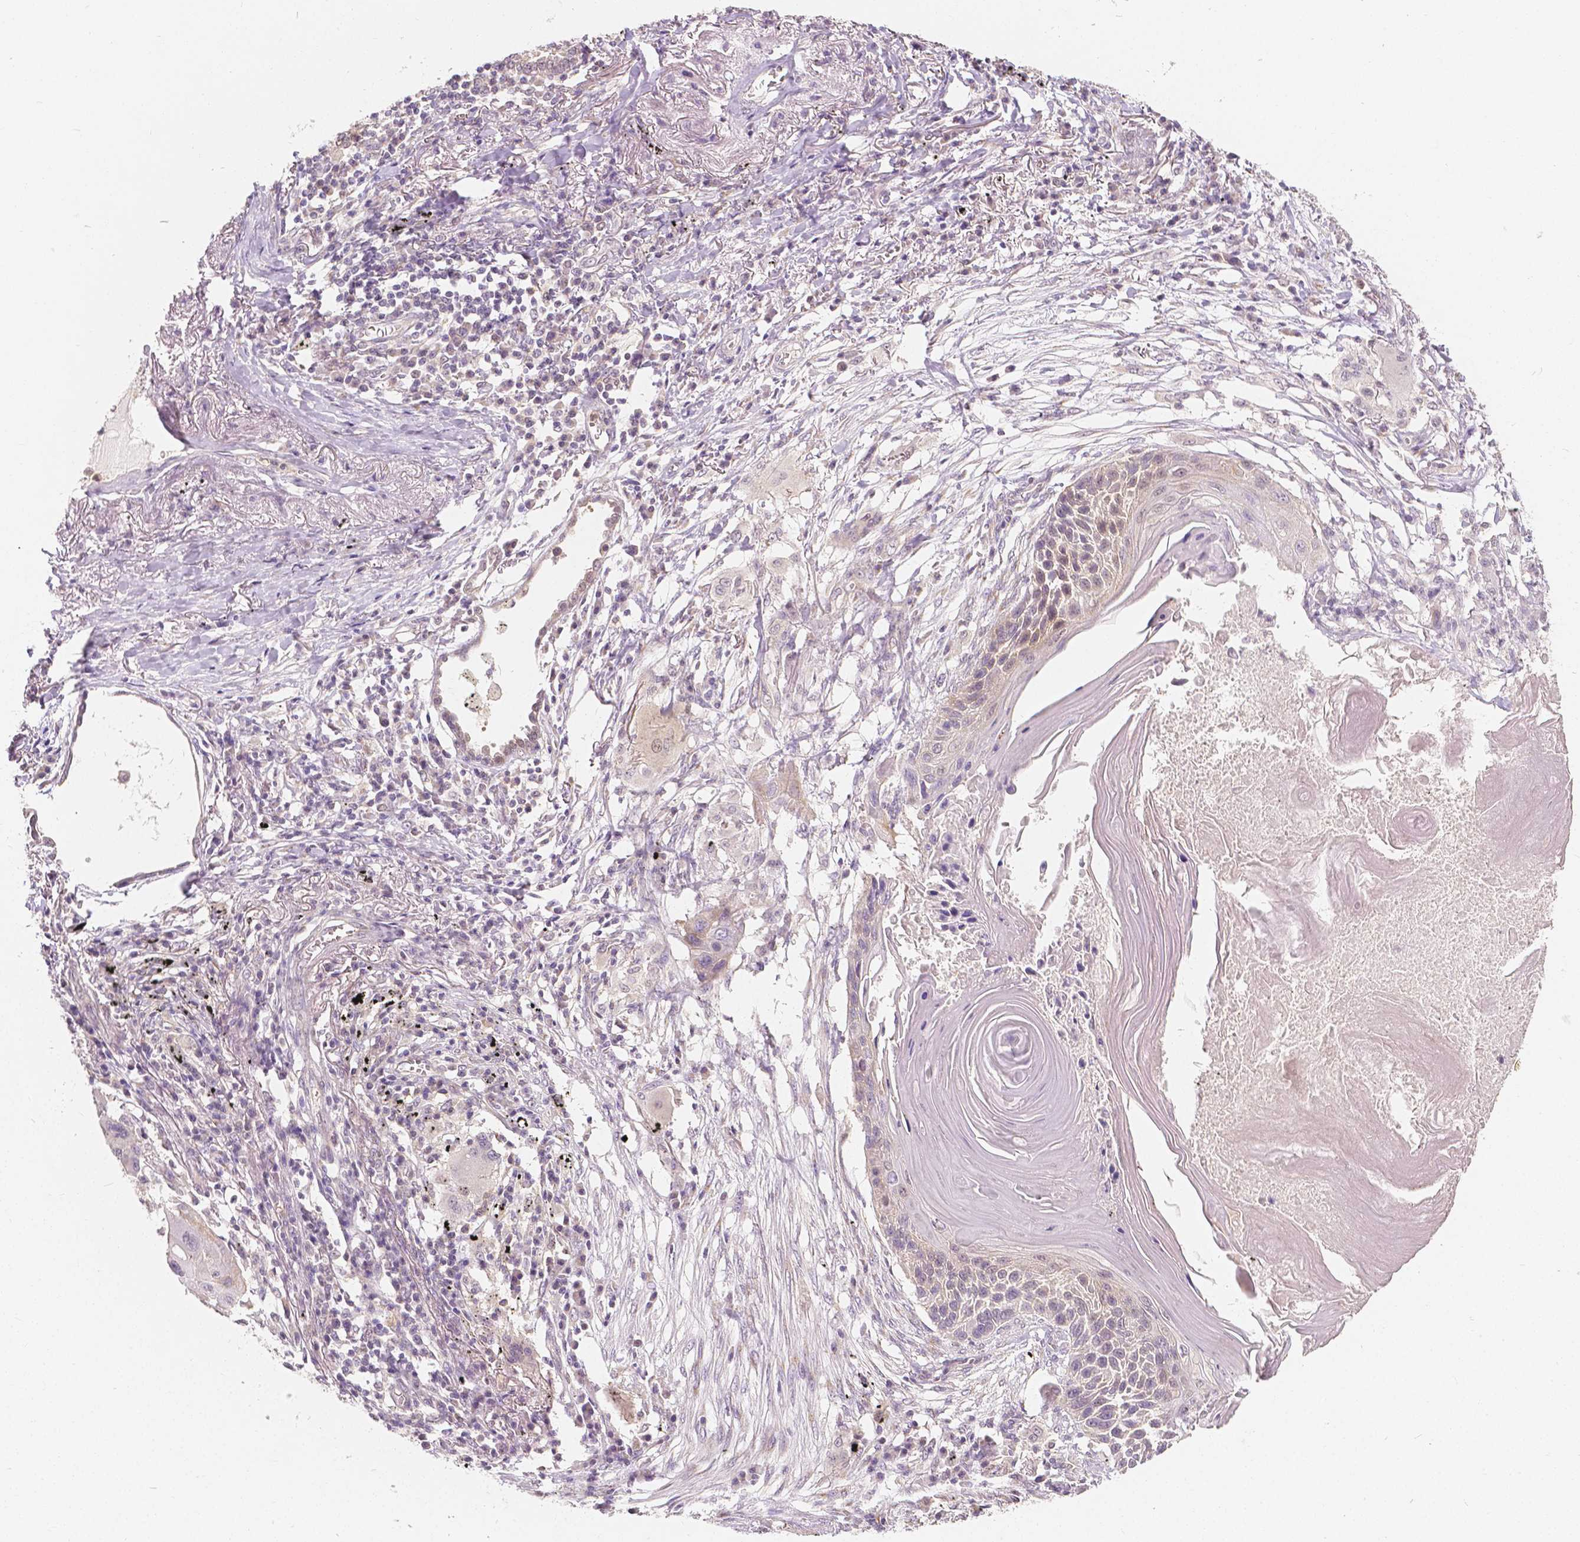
{"staining": {"intensity": "negative", "quantity": "none", "location": "none"}, "tissue": "lung cancer", "cell_type": "Tumor cells", "image_type": "cancer", "snomed": [{"axis": "morphology", "description": "Squamous cell carcinoma, NOS"}, {"axis": "topography", "description": "Lung"}], "caption": "A high-resolution micrograph shows immunohistochemistry (IHC) staining of lung cancer (squamous cell carcinoma), which exhibits no significant staining in tumor cells.", "gene": "NAPRT", "patient": {"sex": "male", "age": 78}}